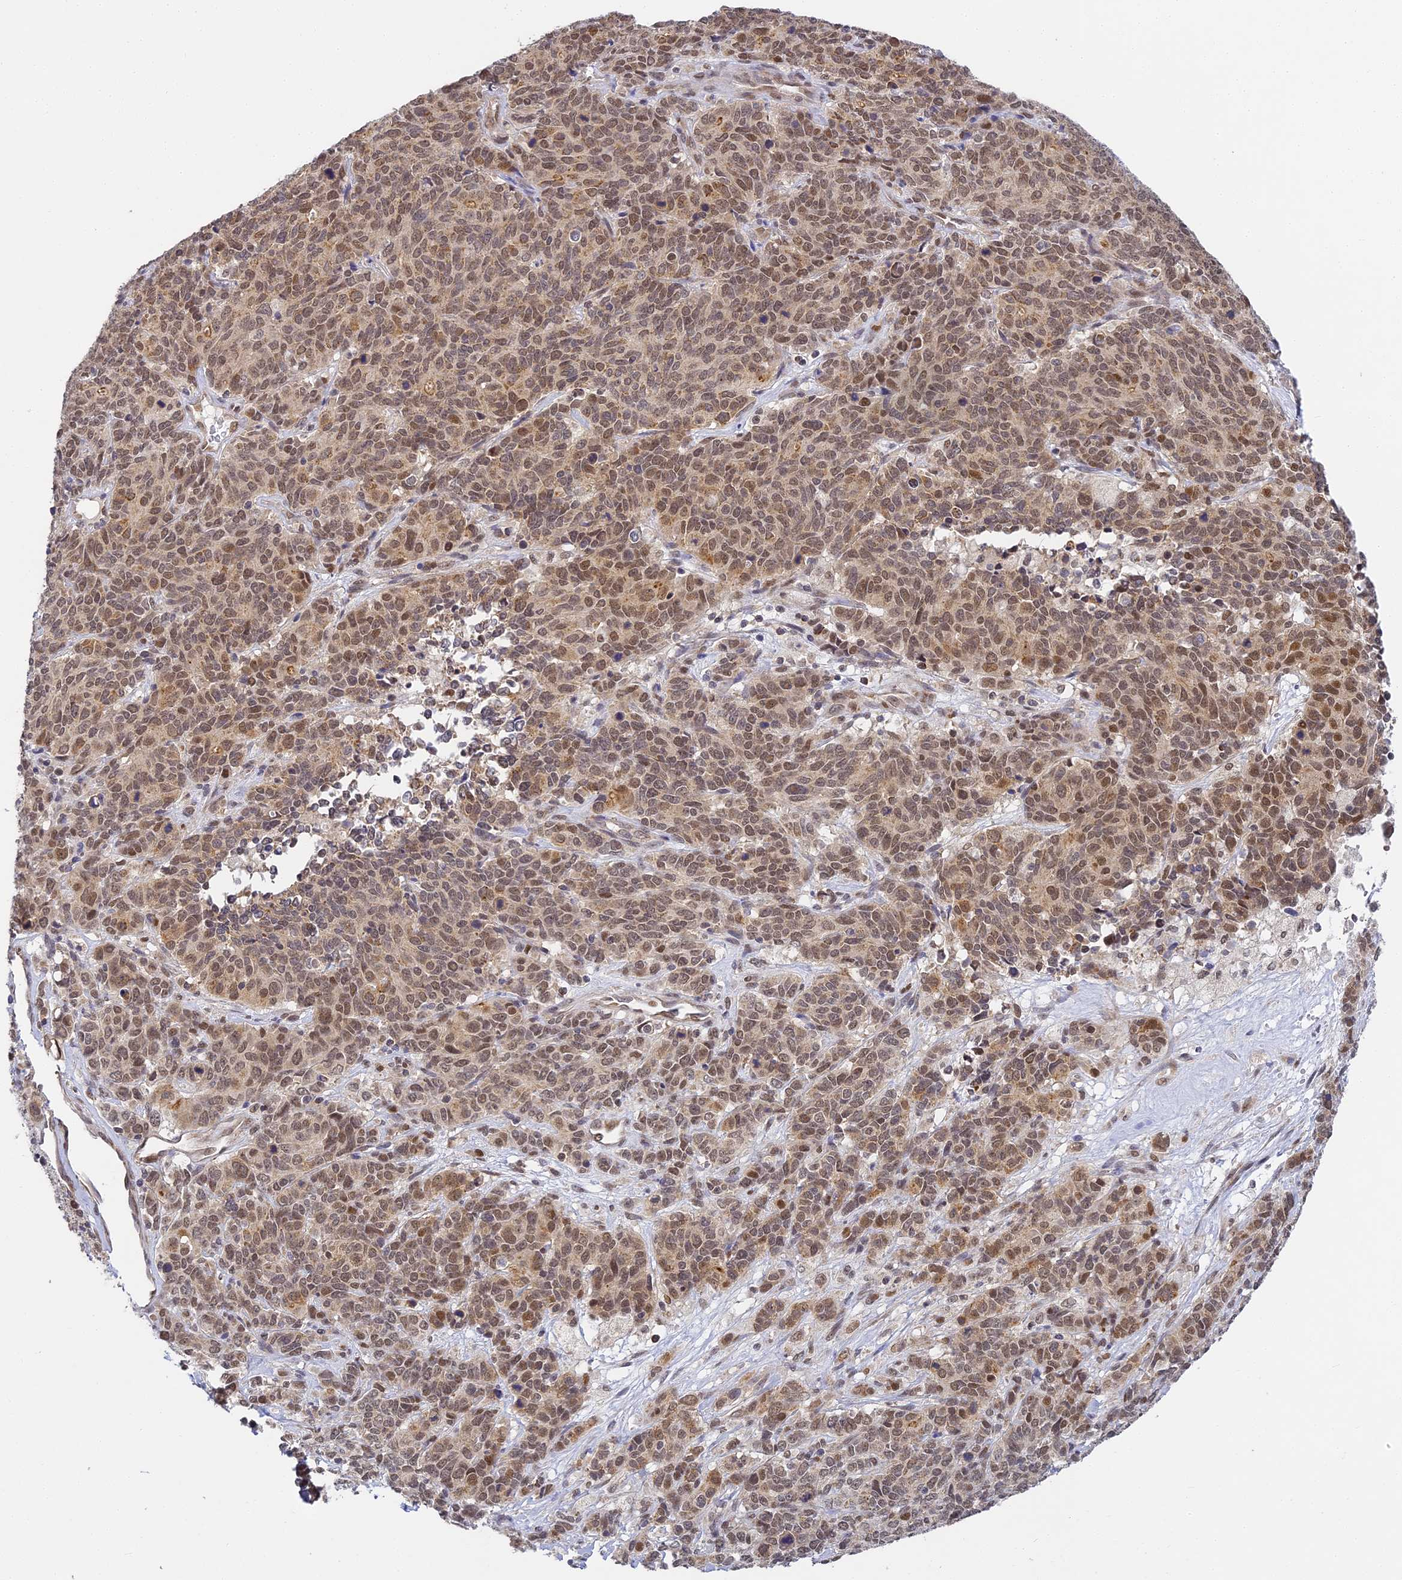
{"staining": {"intensity": "moderate", "quantity": ">75%", "location": "nuclear"}, "tissue": "cervical cancer", "cell_type": "Tumor cells", "image_type": "cancer", "snomed": [{"axis": "morphology", "description": "Squamous cell carcinoma, NOS"}, {"axis": "topography", "description": "Cervix"}], "caption": "Immunohistochemical staining of human cervical cancer exhibits moderate nuclear protein expression in about >75% of tumor cells.", "gene": "DNAAF10", "patient": {"sex": "female", "age": 60}}